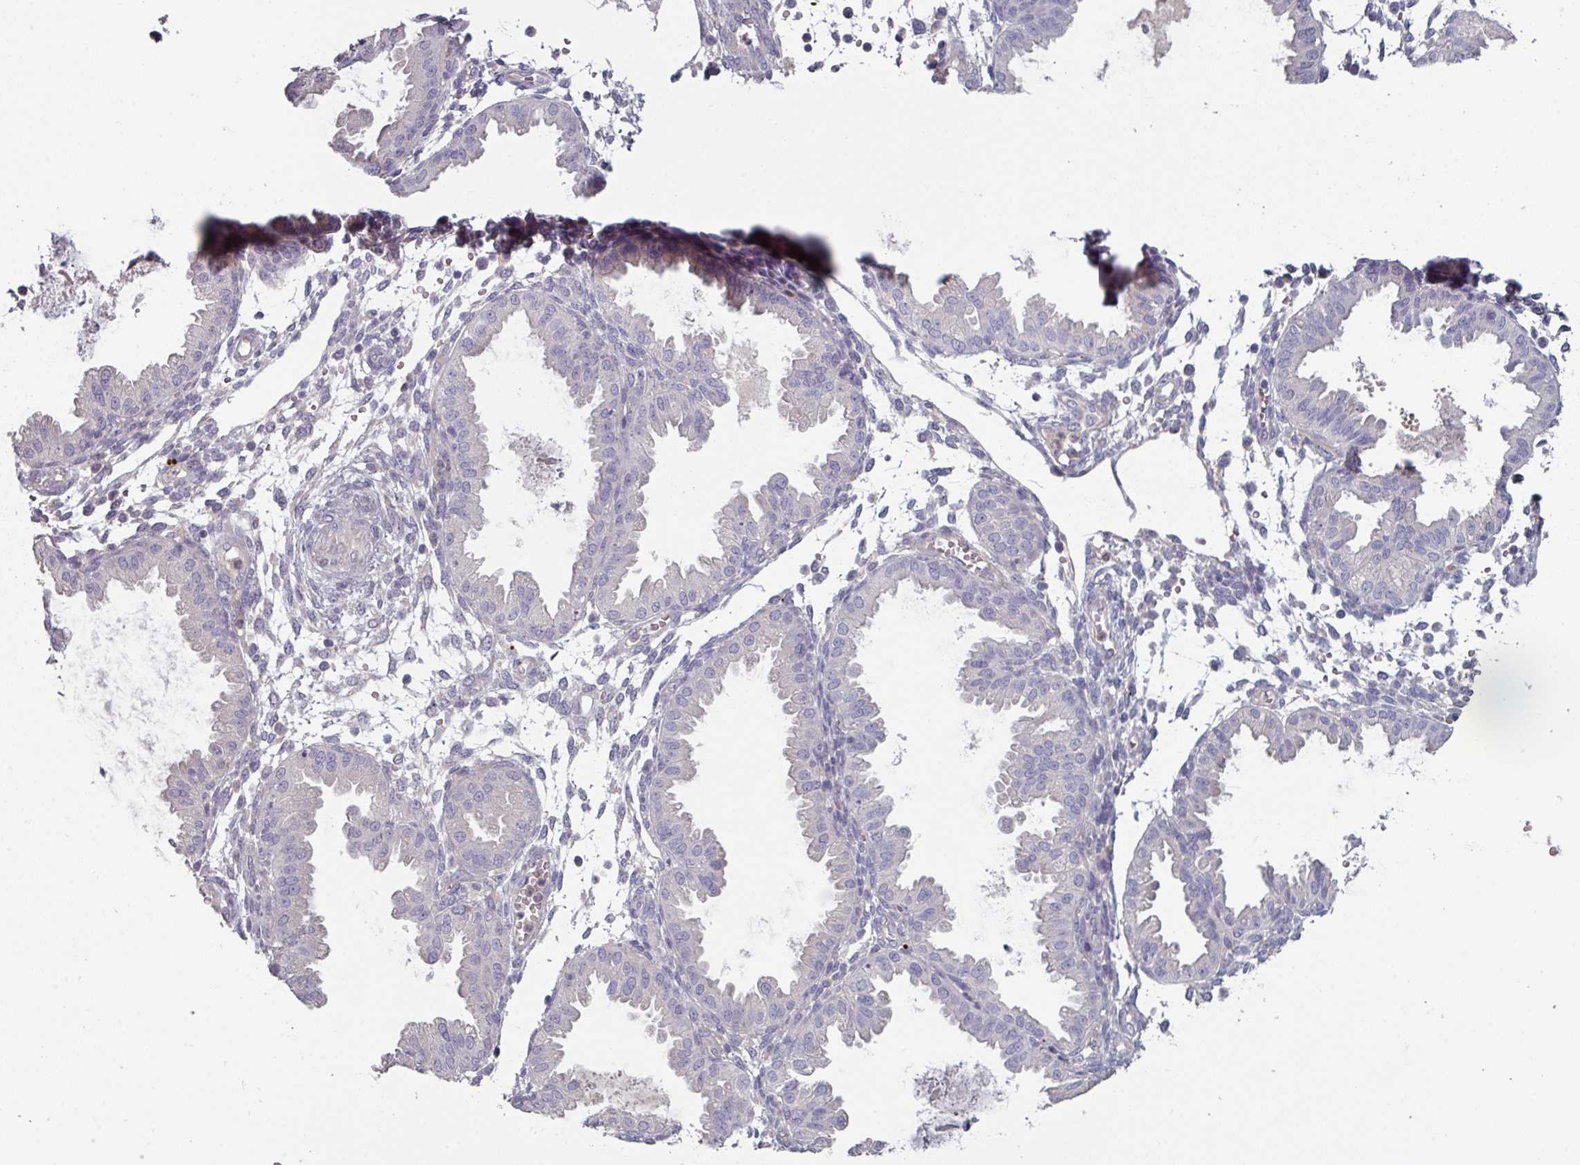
{"staining": {"intensity": "negative", "quantity": "none", "location": "none"}, "tissue": "endometrium", "cell_type": "Cells in endometrial stroma", "image_type": "normal", "snomed": [{"axis": "morphology", "description": "Normal tissue, NOS"}, {"axis": "topography", "description": "Endometrium"}], "caption": "The image reveals no staining of cells in endometrial stroma in unremarkable endometrium.", "gene": "PRAMEF7", "patient": {"sex": "female", "age": 33}}